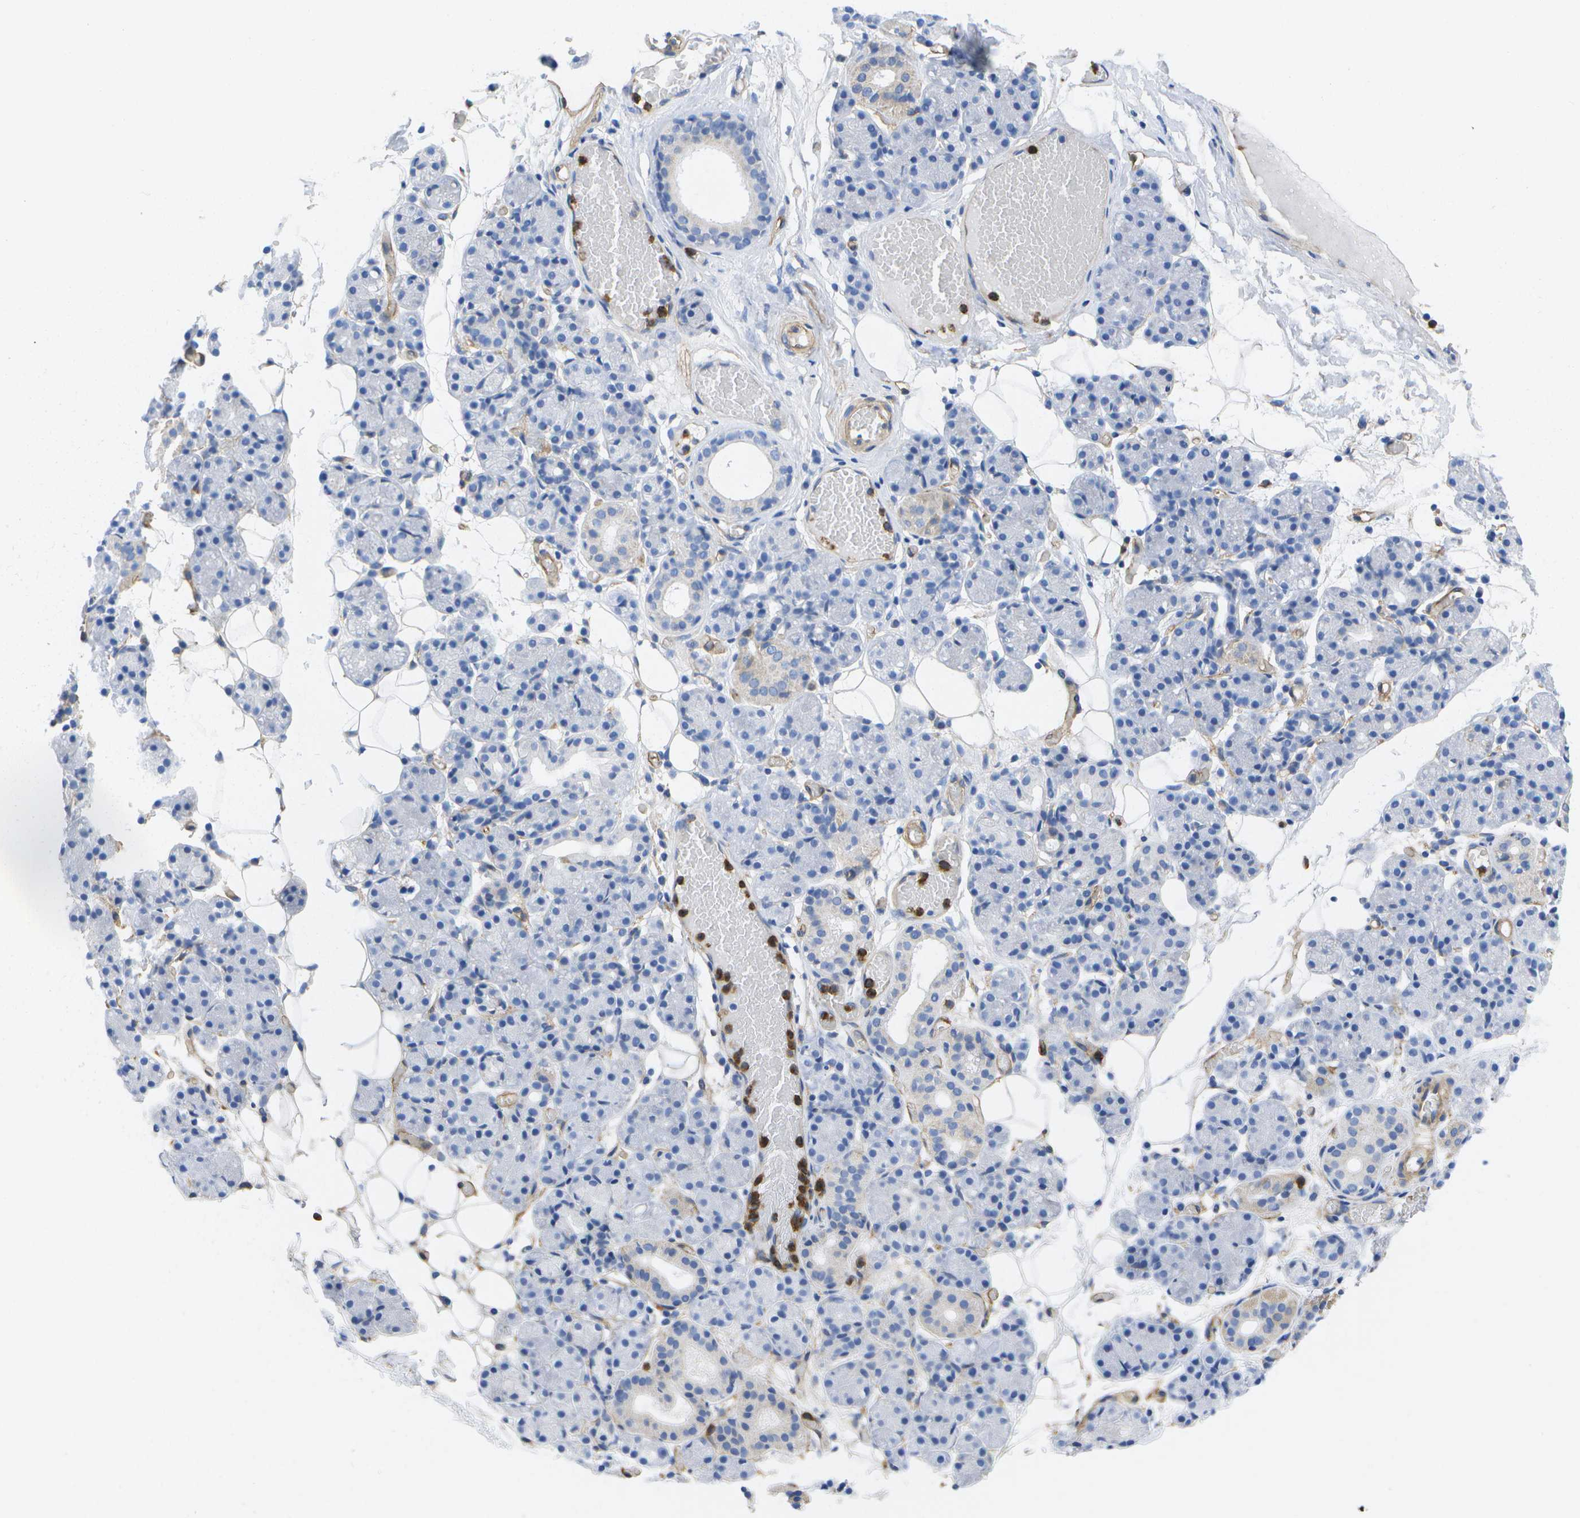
{"staining": {"intensity": "negative", "quantity": "none", "location": "none"}, "tissue": "salivary gland", "cell_type": "Glandular cells", "image_type": "normal", "snomed": [{"axis": "morphology", "description": "Normal tissue, NOS"}, {"axis": "topography", "description": "Salivary gland"}], "caption": "Image shows no protein positivity in glandular cells of benign salivary gland. (Stains: DAB (3,3'-diaminobenzidine) IHC with hematoxylin counter stain, Microscopy: brightfield microscopy at high magnification).", "gene": "DYSF", "patient": {"sex": "male", "age": 63}}